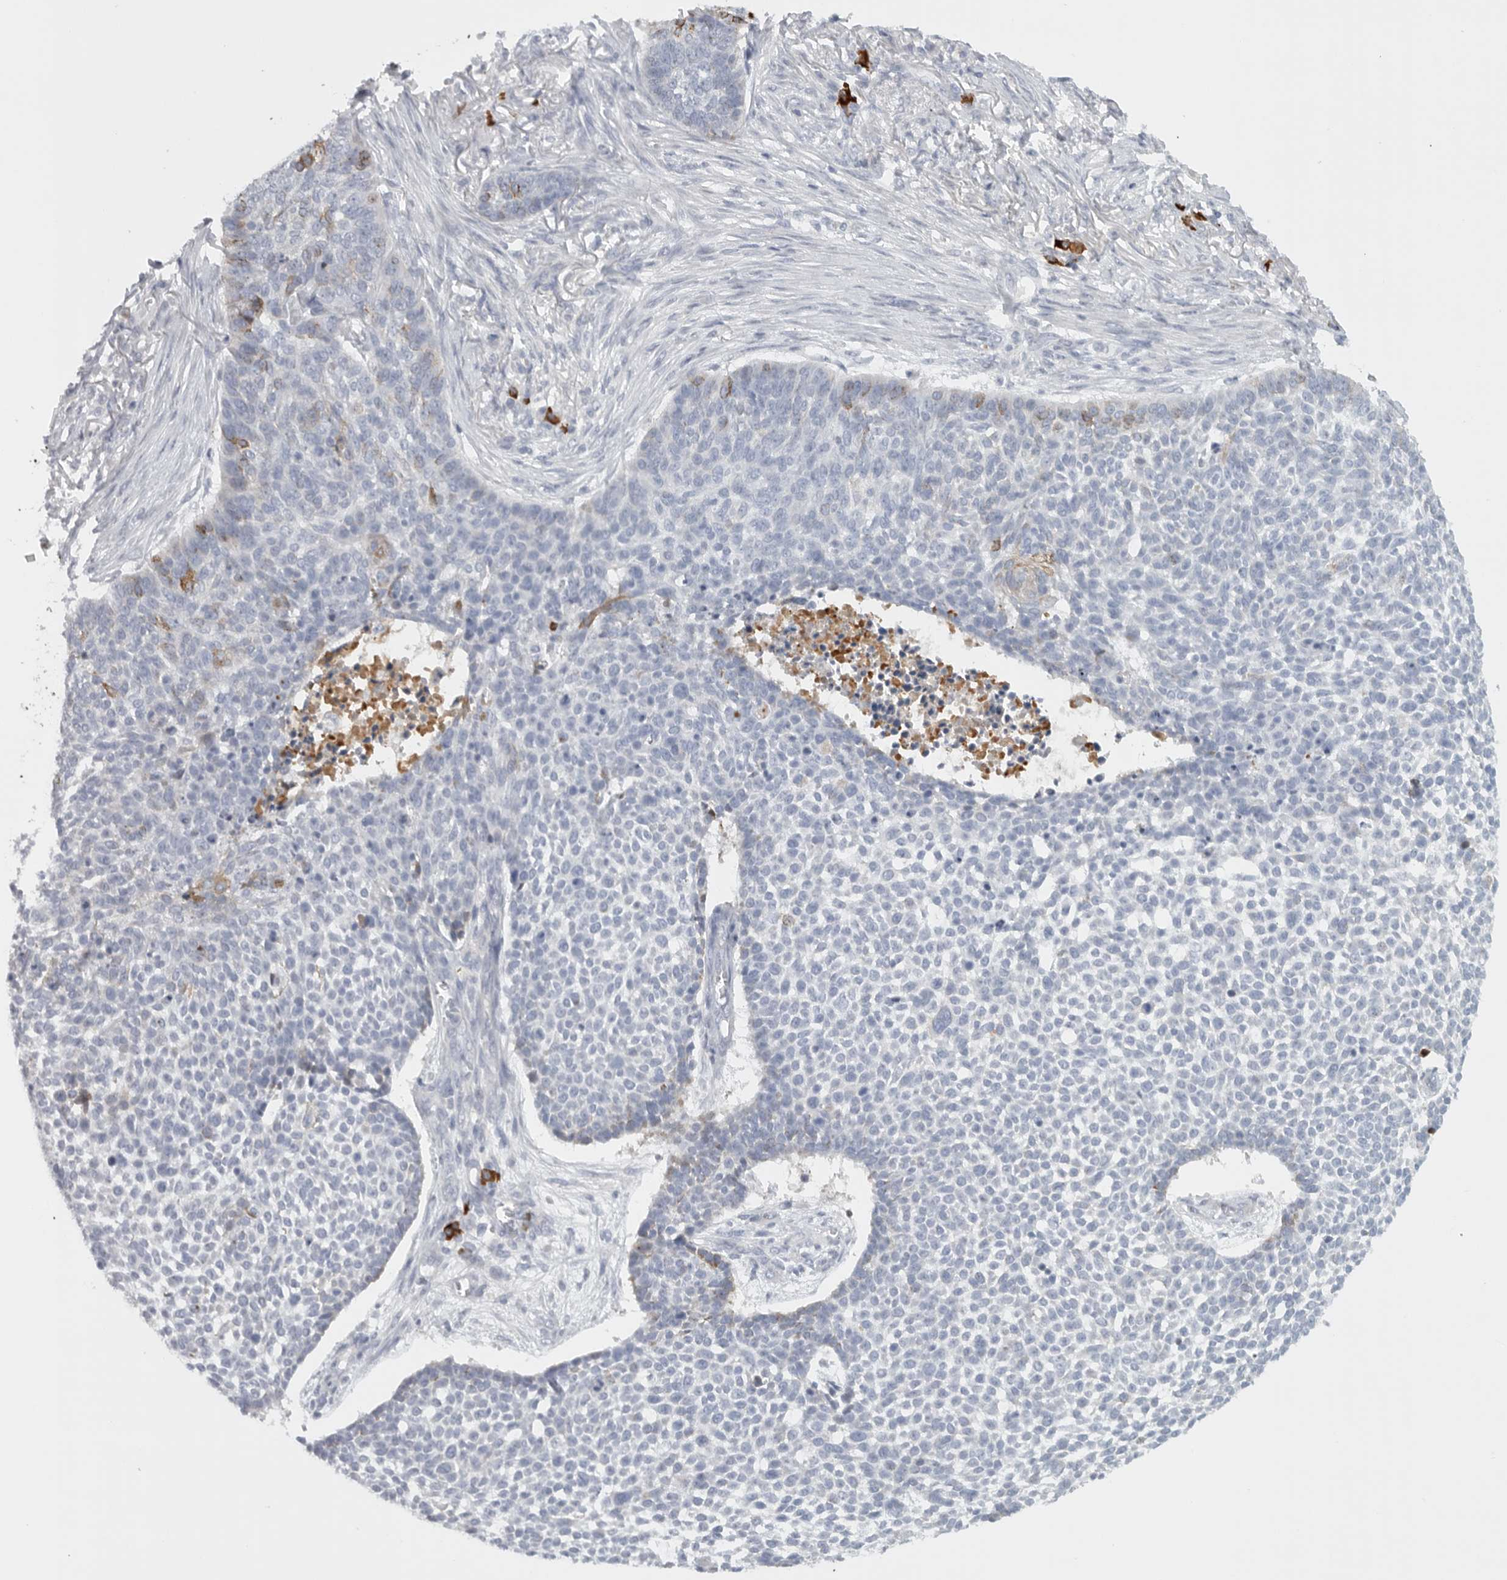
{"staining": {"intensity": "moderate", "quantity": "<25%", "location": "cytoplasmic/membranous"}, "tissue": "skin cancer", "cell_type": "Tumor cells", "image_type": "cancer", "snomed": [{"axis": "morphology", "description": "Basal cell carcinoma"}, {"axis": "topography", "description": "Skin"}], "caption": "Skin cancer stained for a protein (brown) reveals moderate cytoplasmic/membranous positive expression in about <25% of tumor cells.", "gene": "TMEM69", "patient": {"sex": "male", "age": 85}}